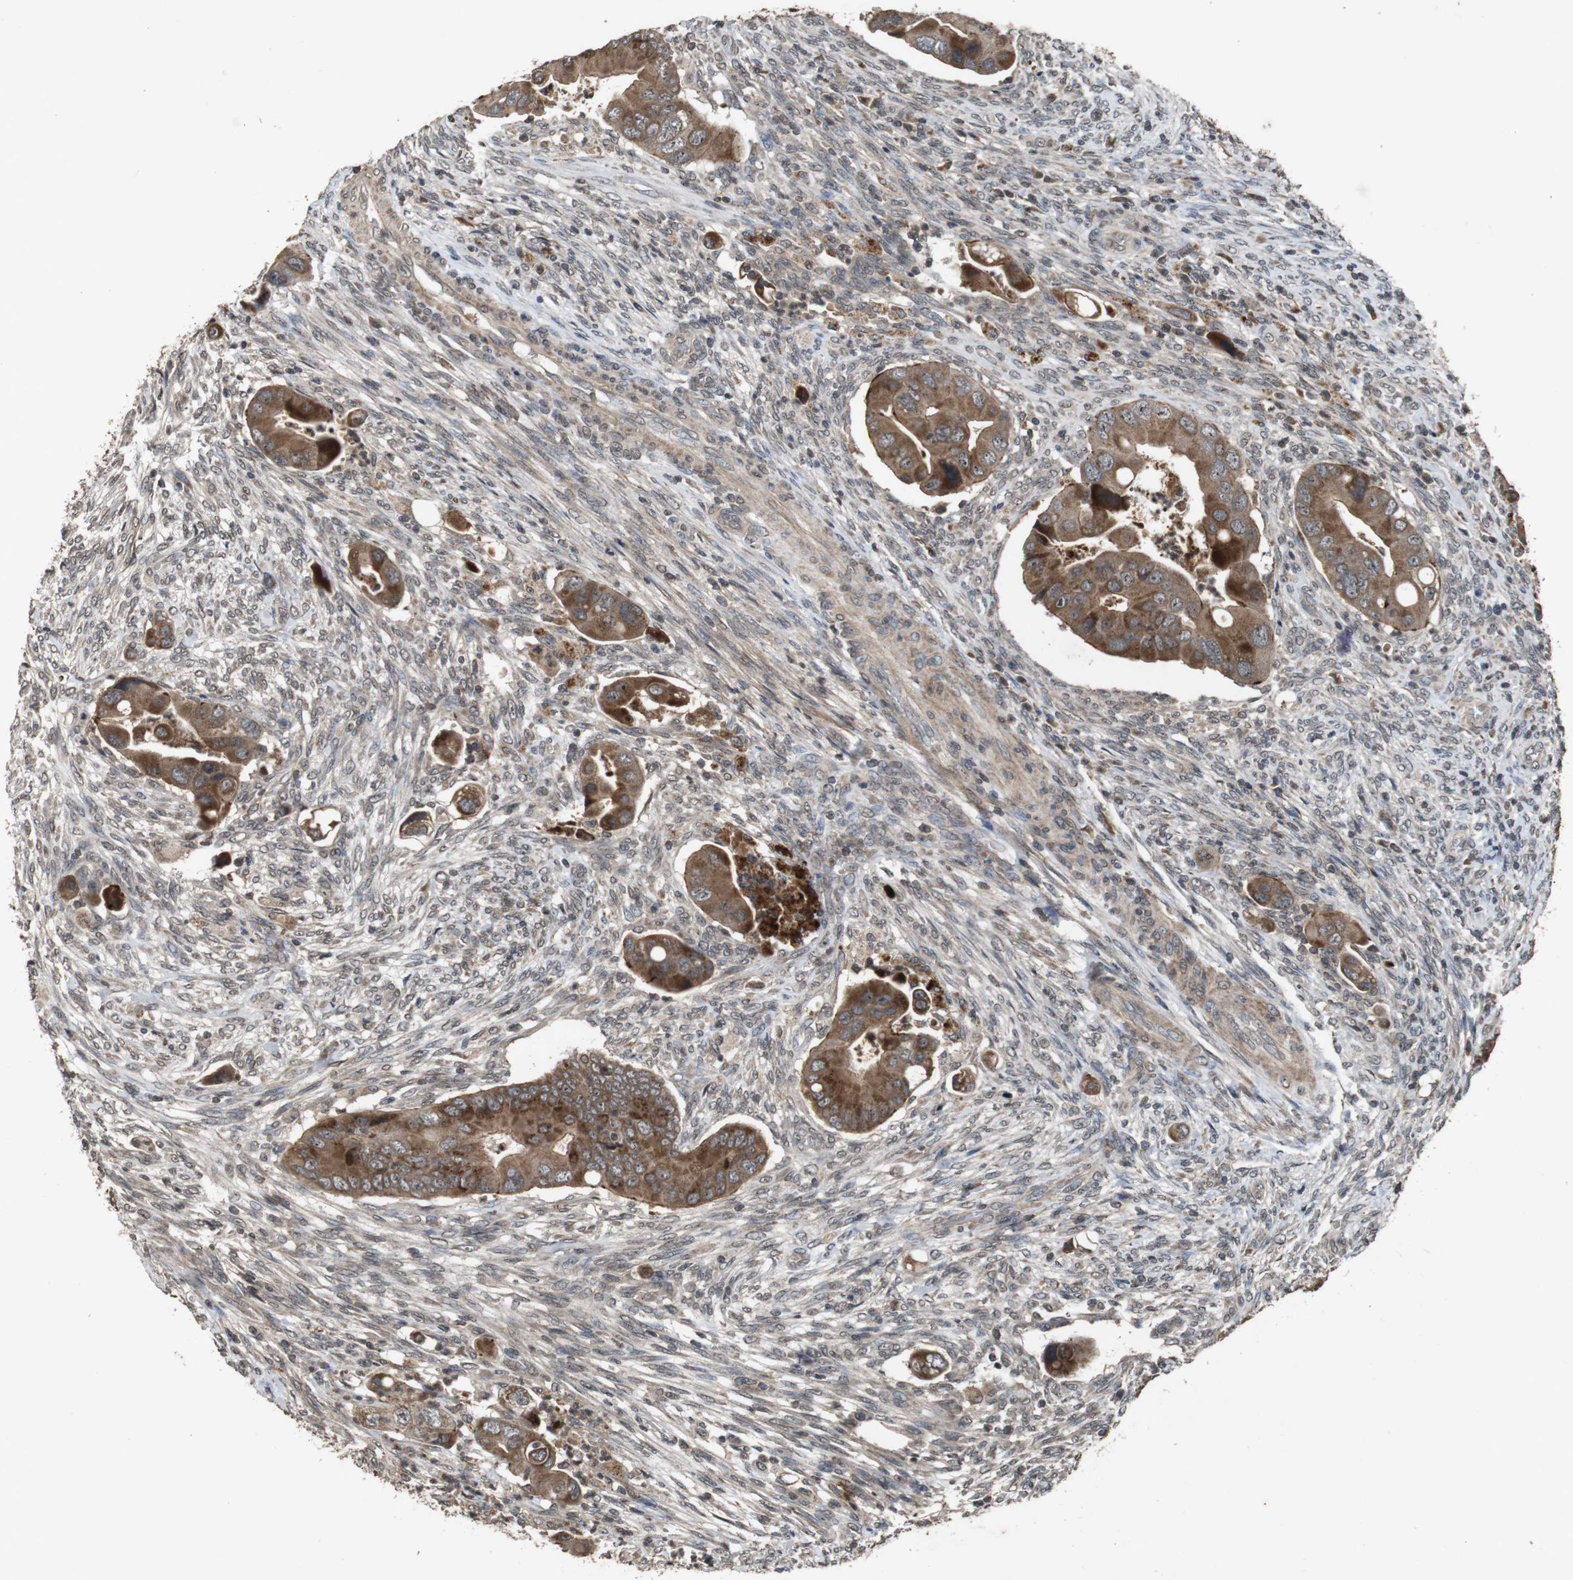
{"staining": {"intensity": "strong", "quantity": ">75%", "location": "cytoplasmic/membranous"}, "tissue": "colorectal cancer", "cell_type": "Tumor cells", "image_type": "cancer", "snomed": [{"axis": "morphology", "description": "Adenocarcinoma, NOS"}, {"axis": "topography", "description": "Rectum"}], "caption": "A brown stain shows strong cytoplasmic/membranous expression of a protein in colorectal cancer tumor cells.", "gene": "SORL1", "patient": {"sex": "female", "age": 57}}